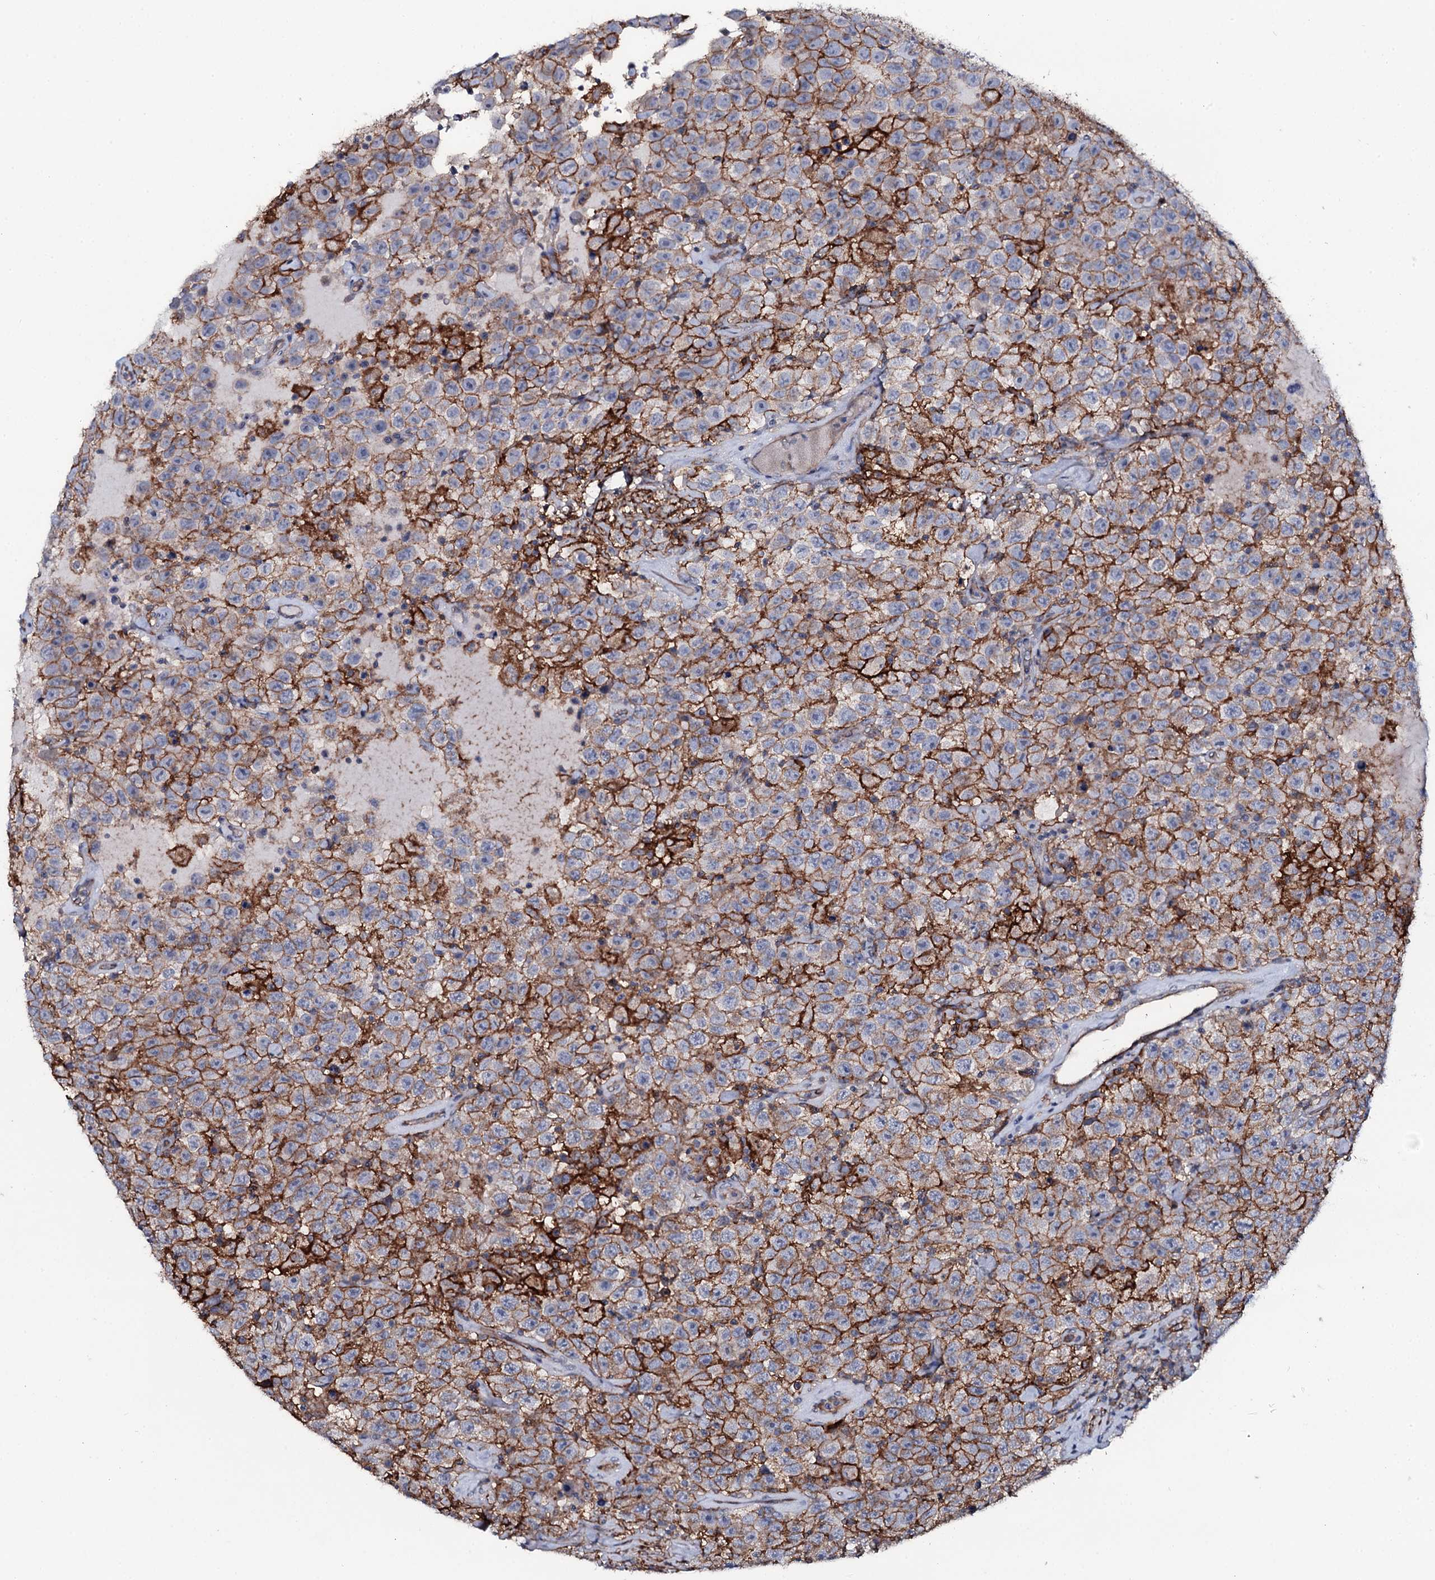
{"staining": {"intensity": "strong", "quantity": ">75%", "location": "cytoplasmic/membranous"}, "tissue": "testis cancer", "cell_type": "Tumor cells", "image_type": "cancer", "snomed": [{"axis": "morphology", "description": "Seminoma, NOS"}, {"axis": "topography", "description": "Testis"}], "caption": "Protein expression analysis of human seminoma (testis) reveals strong cytoplasmic/membranous staining in about >75% of tumor cells.", "gene": "SNAP23", "patient": {"sex": "male", "age": 41}}